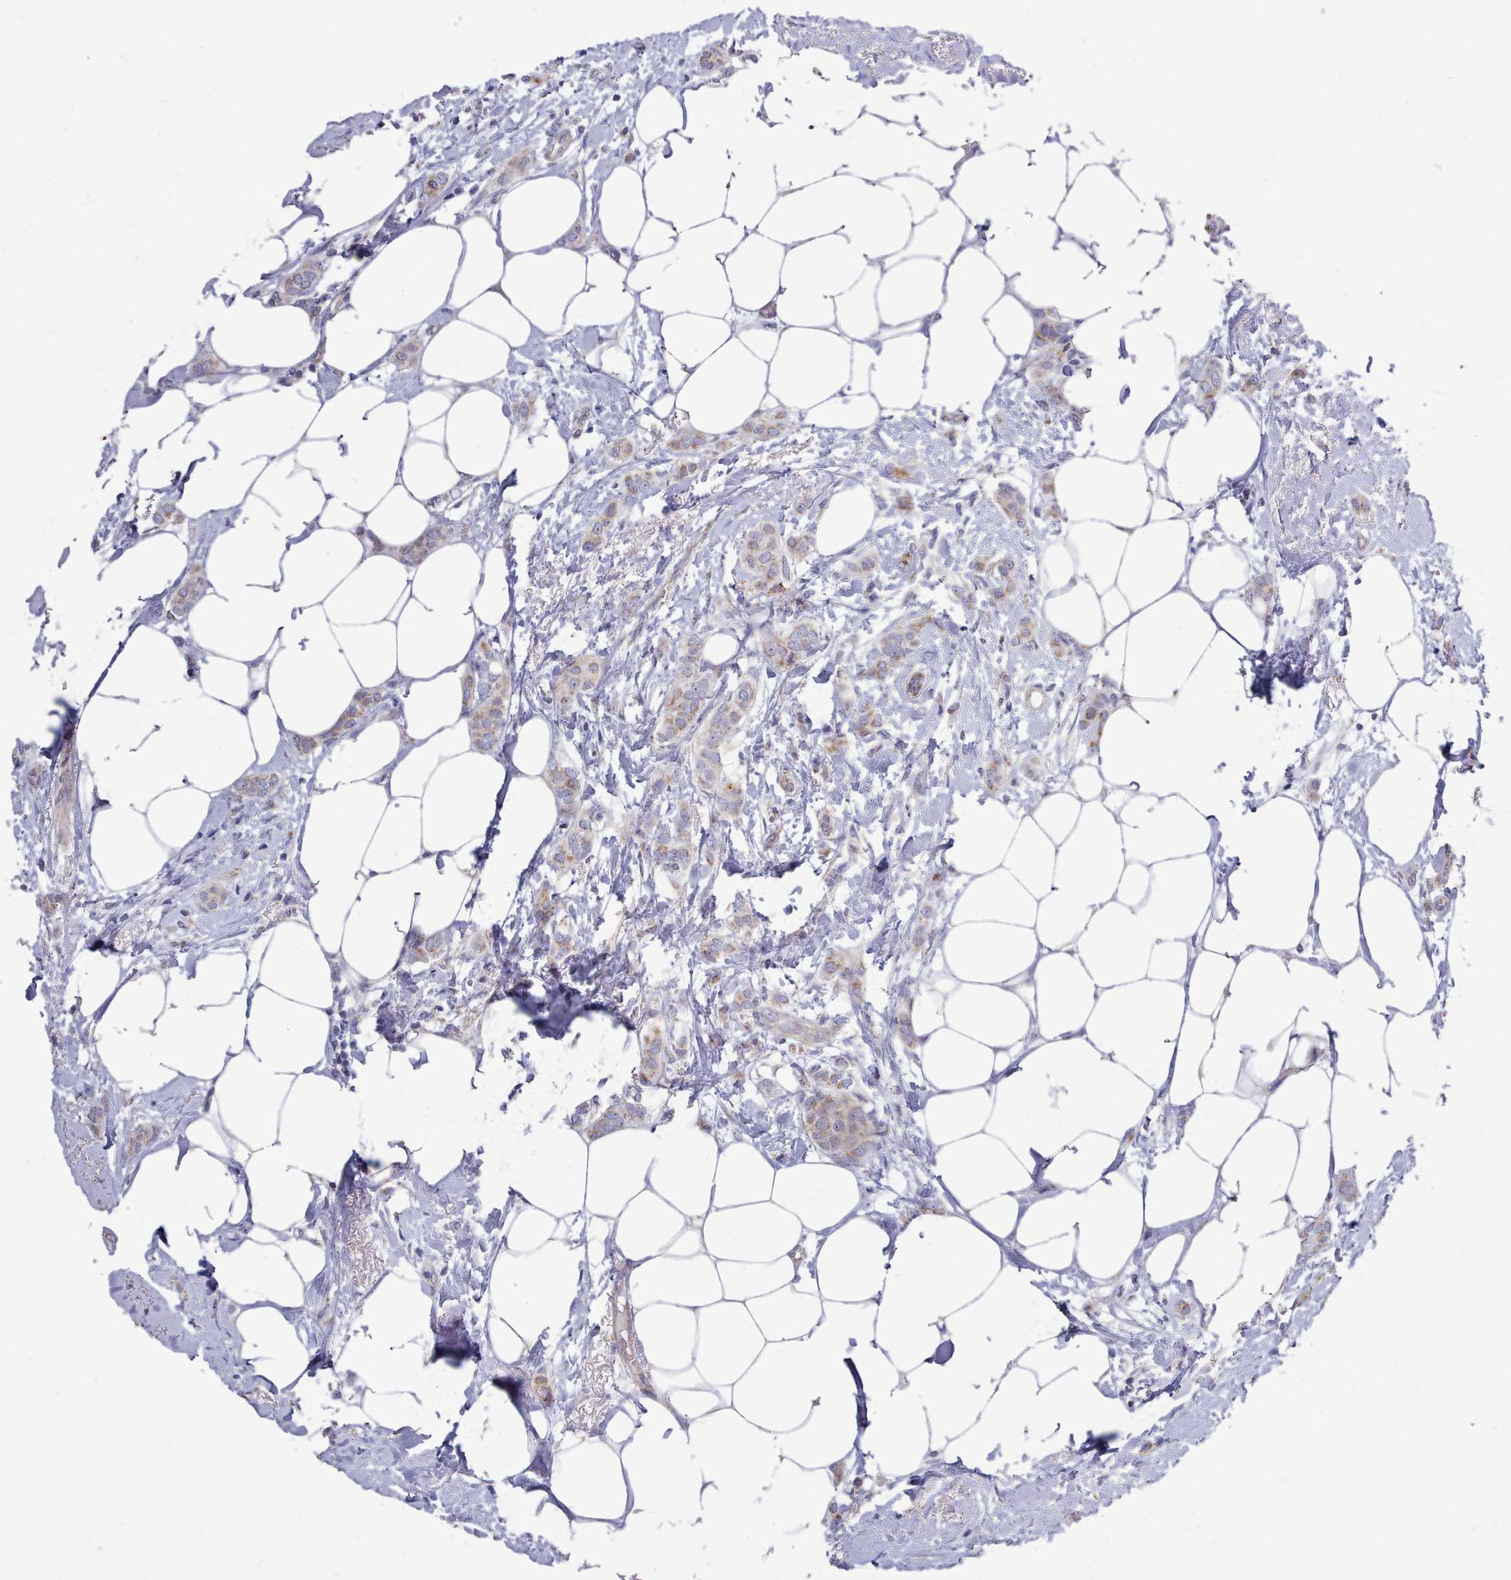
{"staining": {"intensity": "moderate", "quantity": ">75%", "location": "cytoplasmic/membranous"}, "tissue": "breast cancer", "cell_type": "Tumor cells", "image_type": "cancer", "snomed": [{"axis": "morphology", "description": "Duct carcinoma"}, {"axis": "topography", "description": "Breast"}], "caption": "Brown immunohistochemical staining in human breast cancer displays moderate cytoplasmic/membranous expression in approximately >75% of tumor cells.", "gene": "MRPL21", "patient": {"sex": "female", "age": 72}}